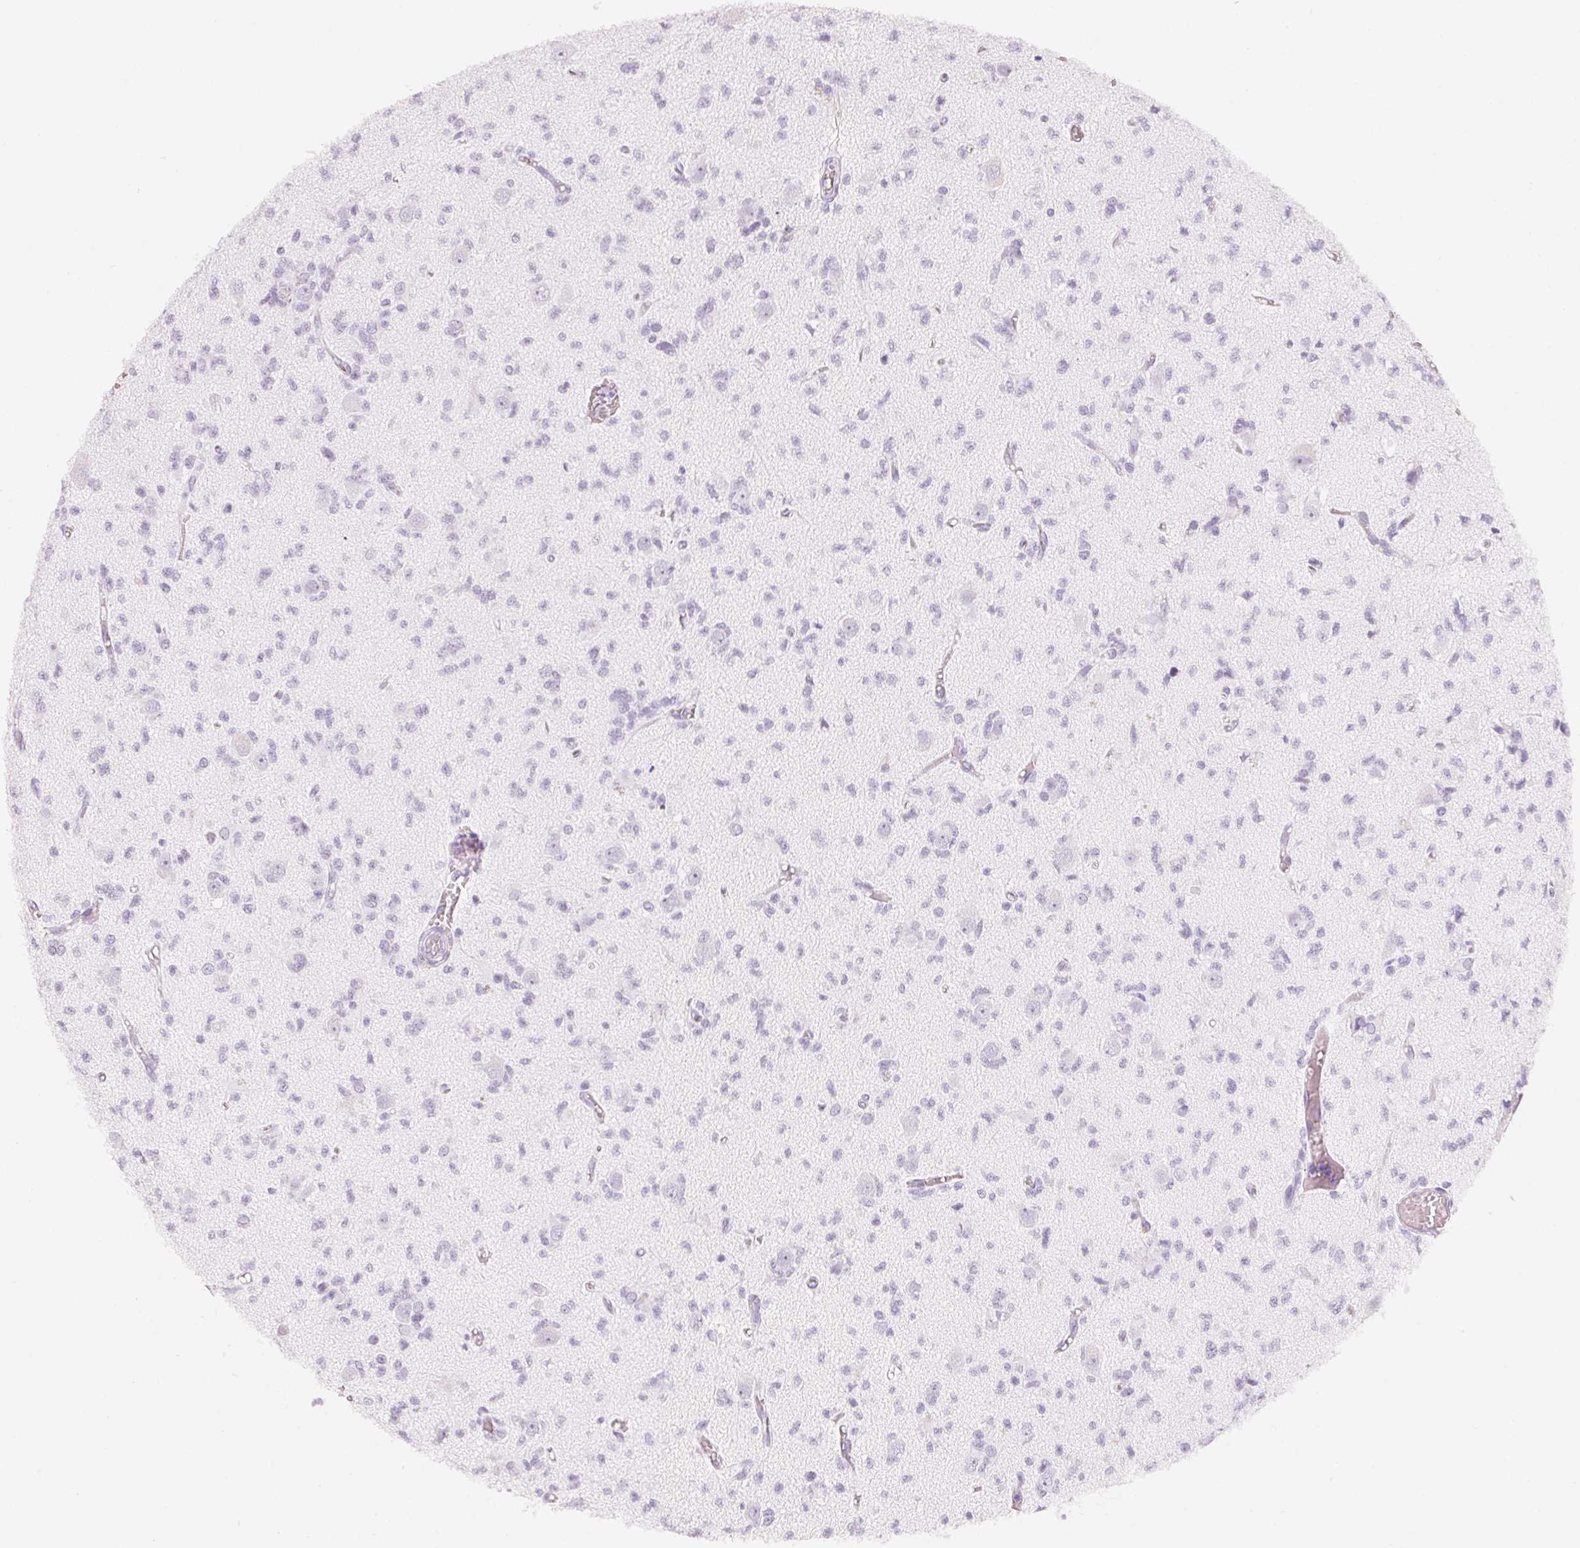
{"staining": {"intensity": "negative", "quantity": "none", "location": "none"}, "tissue": "glioma", "cell_type": "Tumor cells", "image_type": "cancer", "snomed": [{"axis": "morphology", "description": "Glioma, malignant, Low grade"}, {"axis": "topography", "description": "Brain"}], "caption": "Malignant glioma (low-grade) was stained to show a protein in brown. There is no significant expression in tumor cells.", "gene": "CFHR2", "patient": {"sex": "male", "age": 64}}